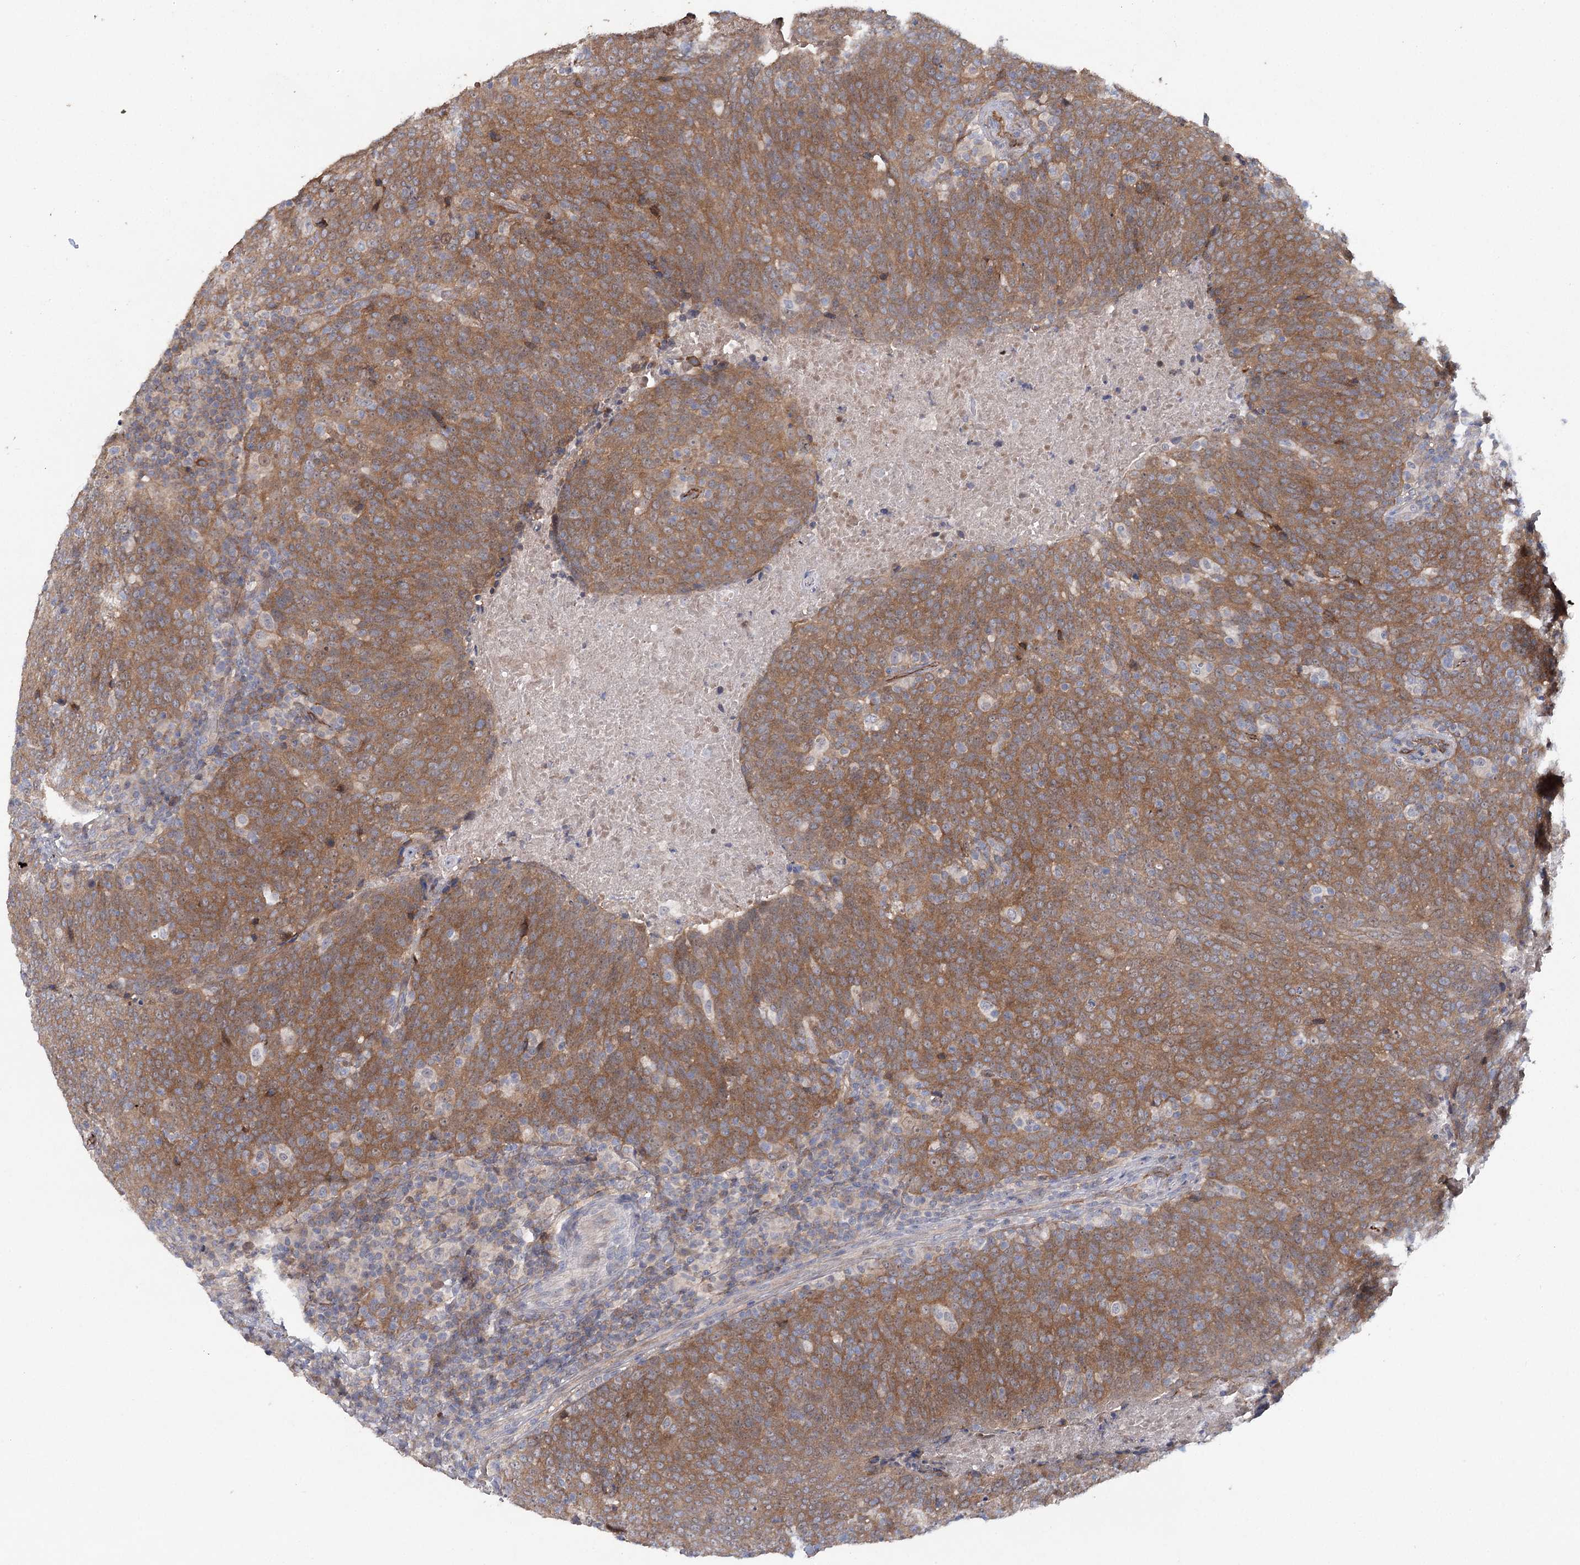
{"staining": {"intensity": "moderate", "quantity": ">75%", "location": "cytoplasmic/membranous"}, "tissue": "head and neck cancer", "cell_type": "Tumor cells", "image_type": "cancer", "snomed": [{"axis": "morphology", "description": "Squamous cell carcinoma, NOS"}, {"axis": "morphology", "description": "Squamous cell carcinoma, metastatic, NOS"}, {"axis": "topography", "description": "Lymph node"}, {"axis": "topography", "description": "Head-Neck"}], "caption": "An image of human squamous cell carcinoma (head and neck) stained for a protein demonstrates moderate cytoplasmic/membranous brown staining in tumor cells.", "gene": "MAP3K13", "patient": {"sex": "male", "age": 62}}